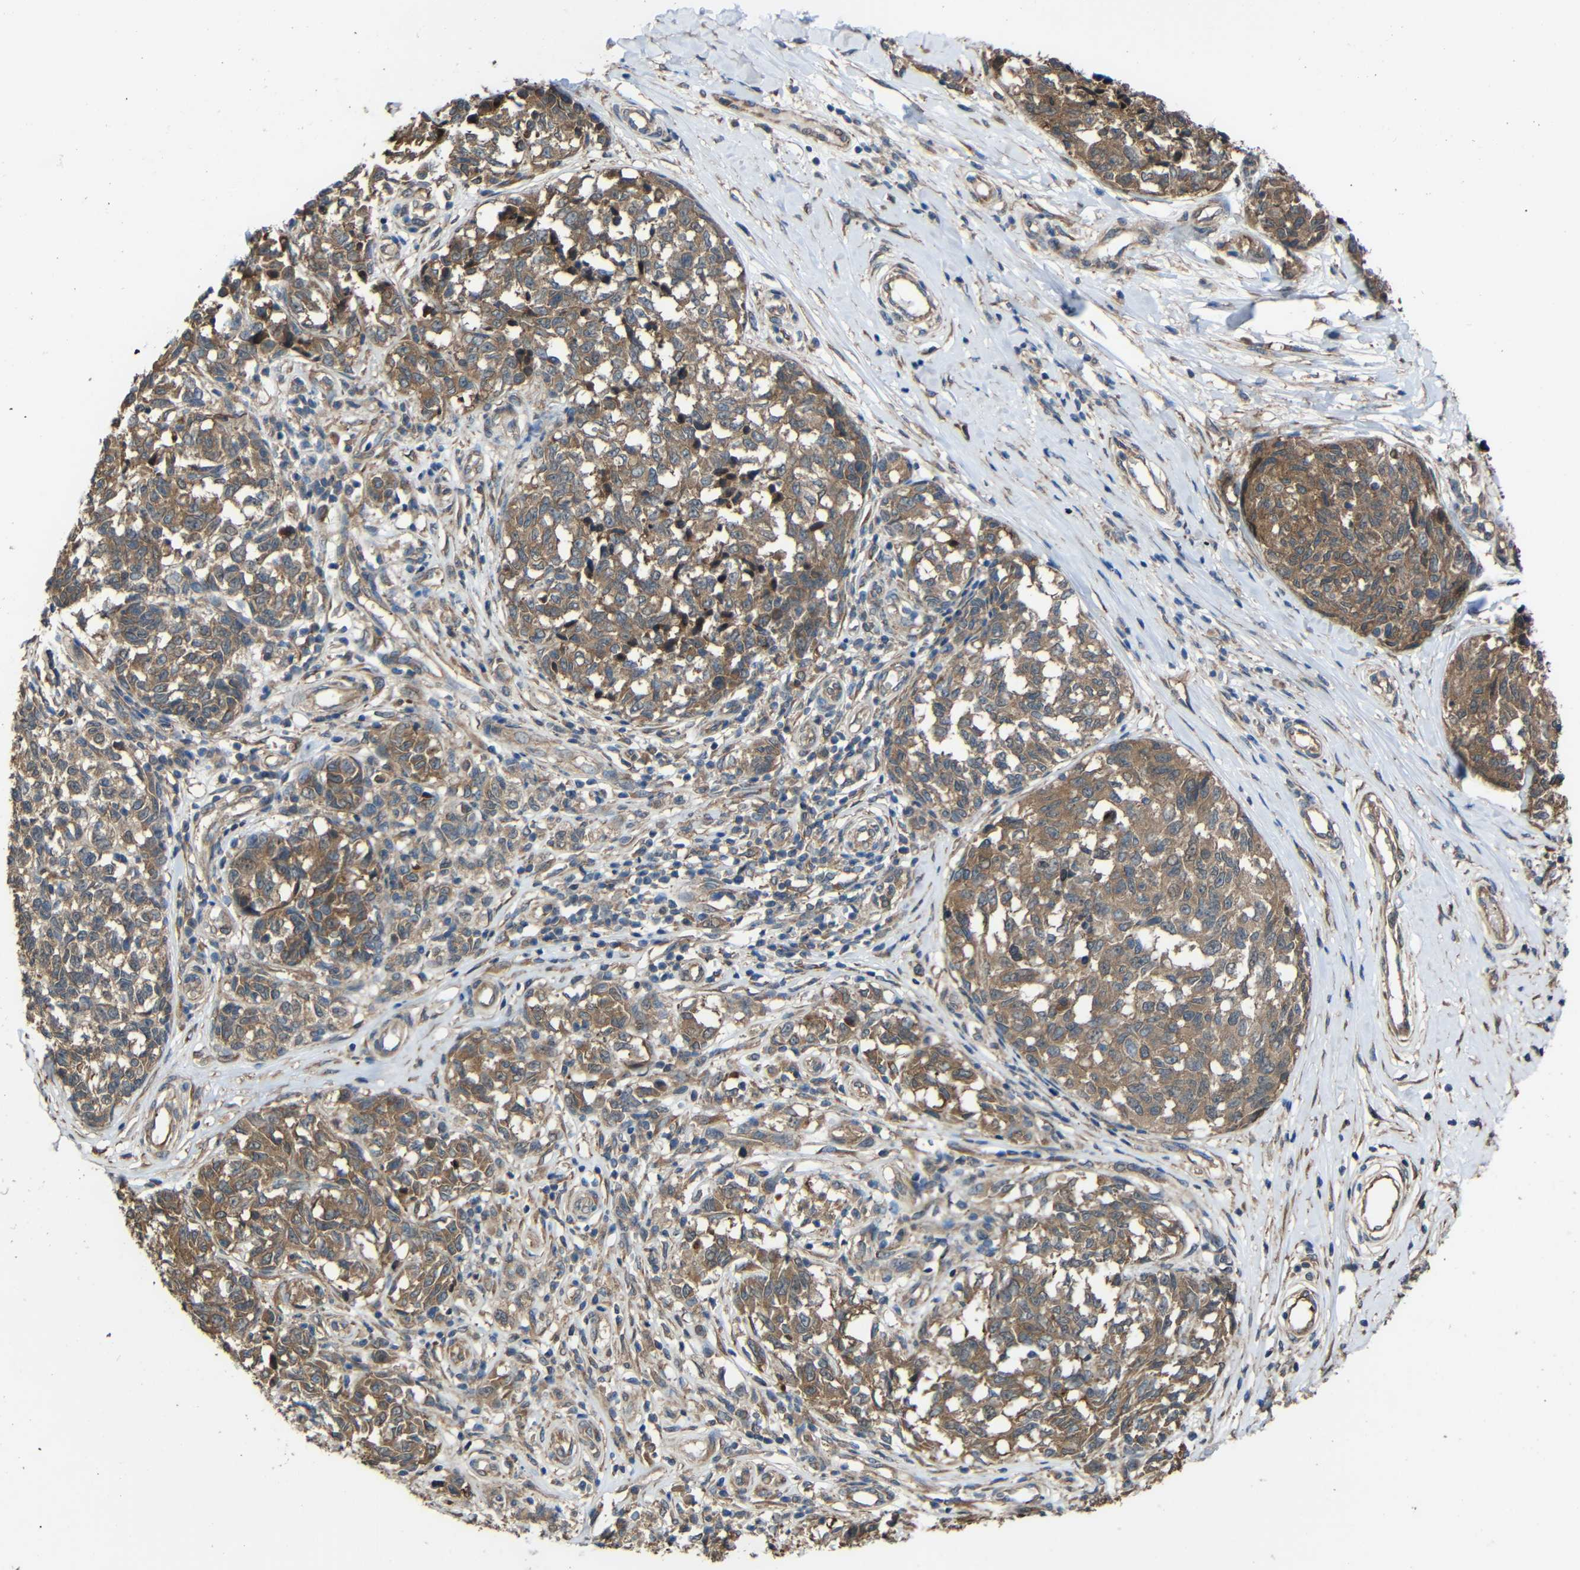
{"staining": {"intensity": "moderate", "quantity": ">75%", "location": "cytoplasmic/membranous"}, "tissue": "melanoma", "cell_type": "Tumor cells", "image_type": "cancer", "snomed": [{"axis": "morphology", "description": "Malignant melanoma, NOS"}, {"axis": "topography", "description": "Skin"}], "caption": "Protein staining reveals moderate cytoplasmic/membranous staining in about >75% of tumor cells in malignant melanoma.", "gene": "CHST9", "patient": {"sex": "female", "age": 64}}